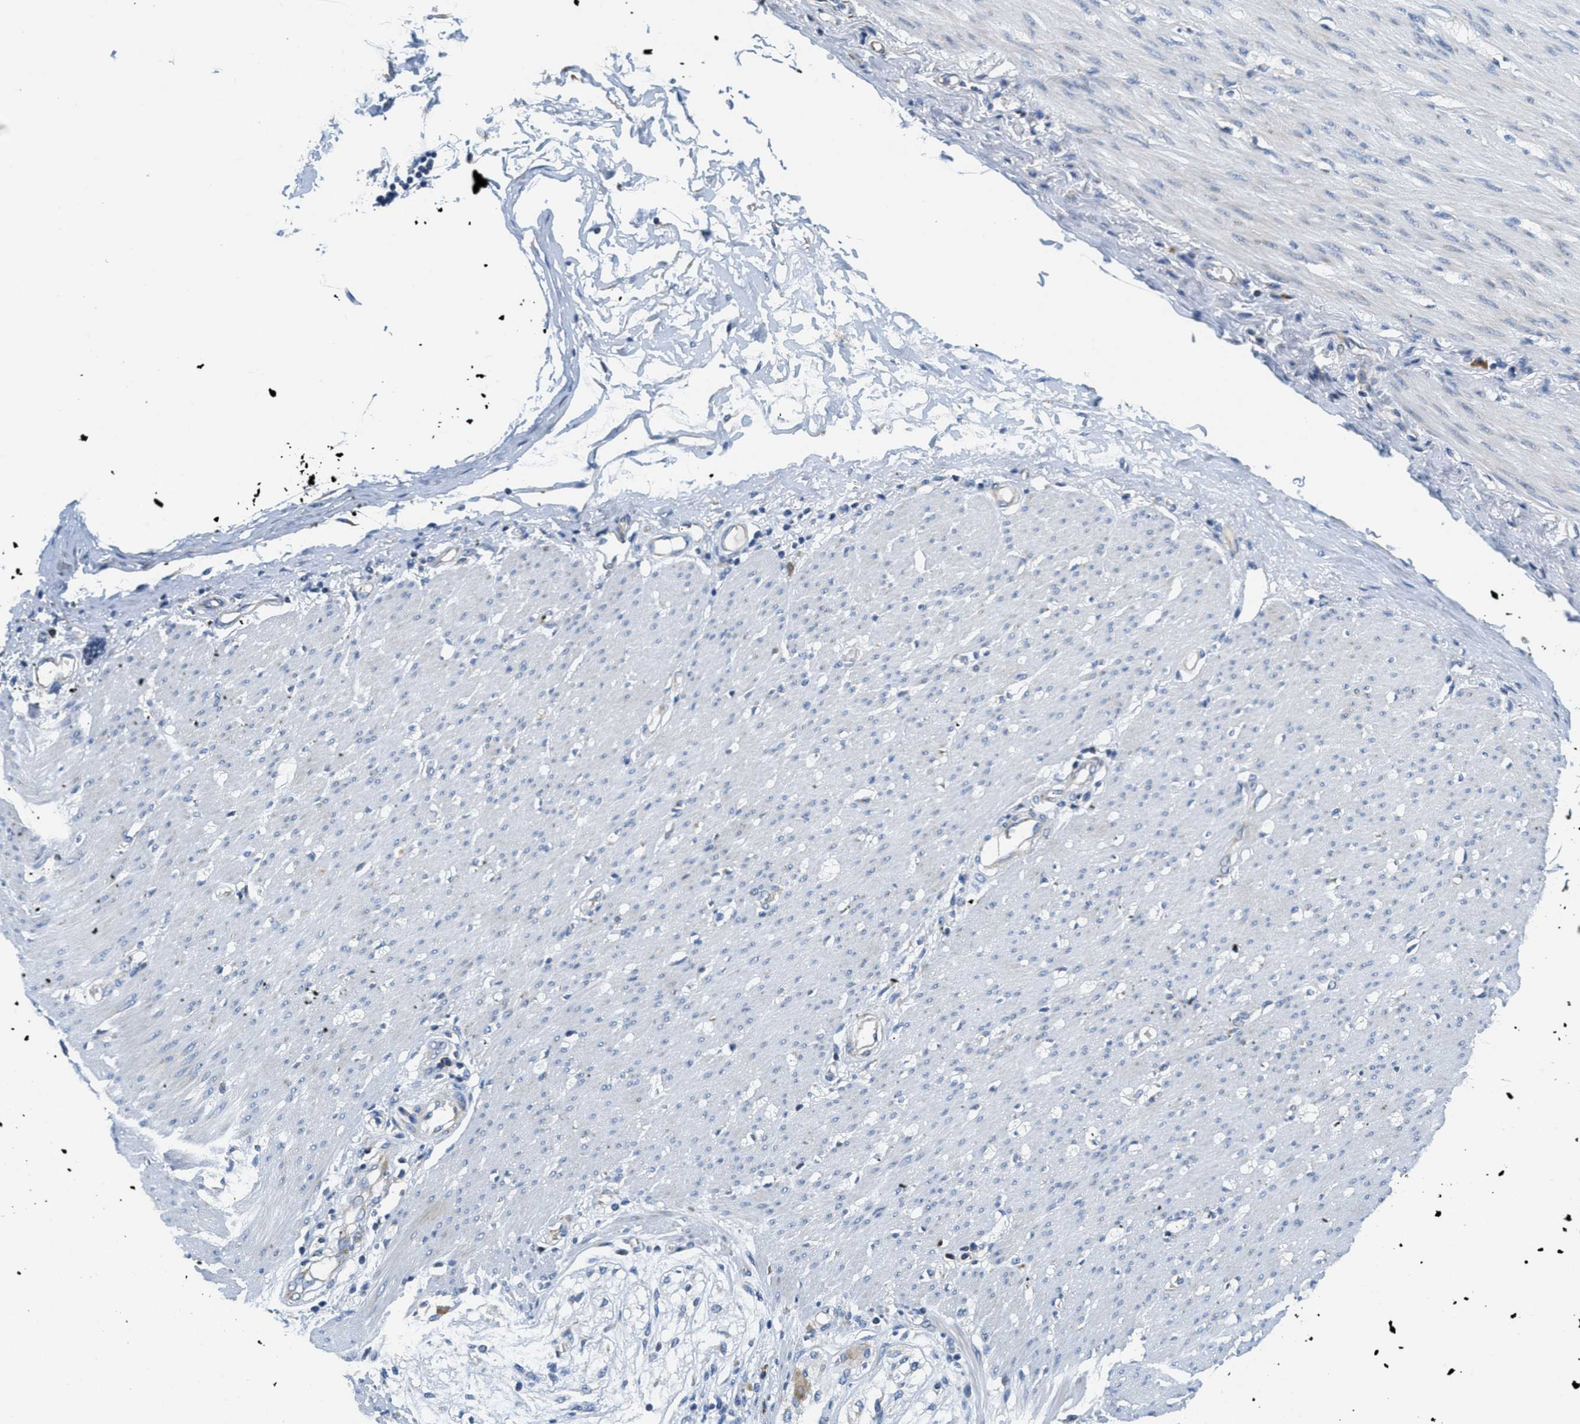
{"staining": {"intensity": "moderate", "quantity": "25%-75%", "location": "cytoplasmic/membranous"}, "tissue": "adipose tissue", "cell_type": "Adipocytes", "image_type": "normal", "snomed": [{"axis": "morphology", "description": "Normal tissue, NOS"}, {"axis": "morphology", "description": "Adenocarcinoma, NOS"}, {"axis": "topography", "description": "Colon"}, {"axis": "topography", "description": "Peripheral nerve tissue"}], "caption": "Immunohistochemistry of benign human adipose tissue displays medium levels of moderate cytoplasmic/membranous staining in approximately 25%-75% of adipocytes. (IHC, brightfield microscopy, high magnification).", "gene": "CA4", "patient": {"sex": "male", "age": 14}}